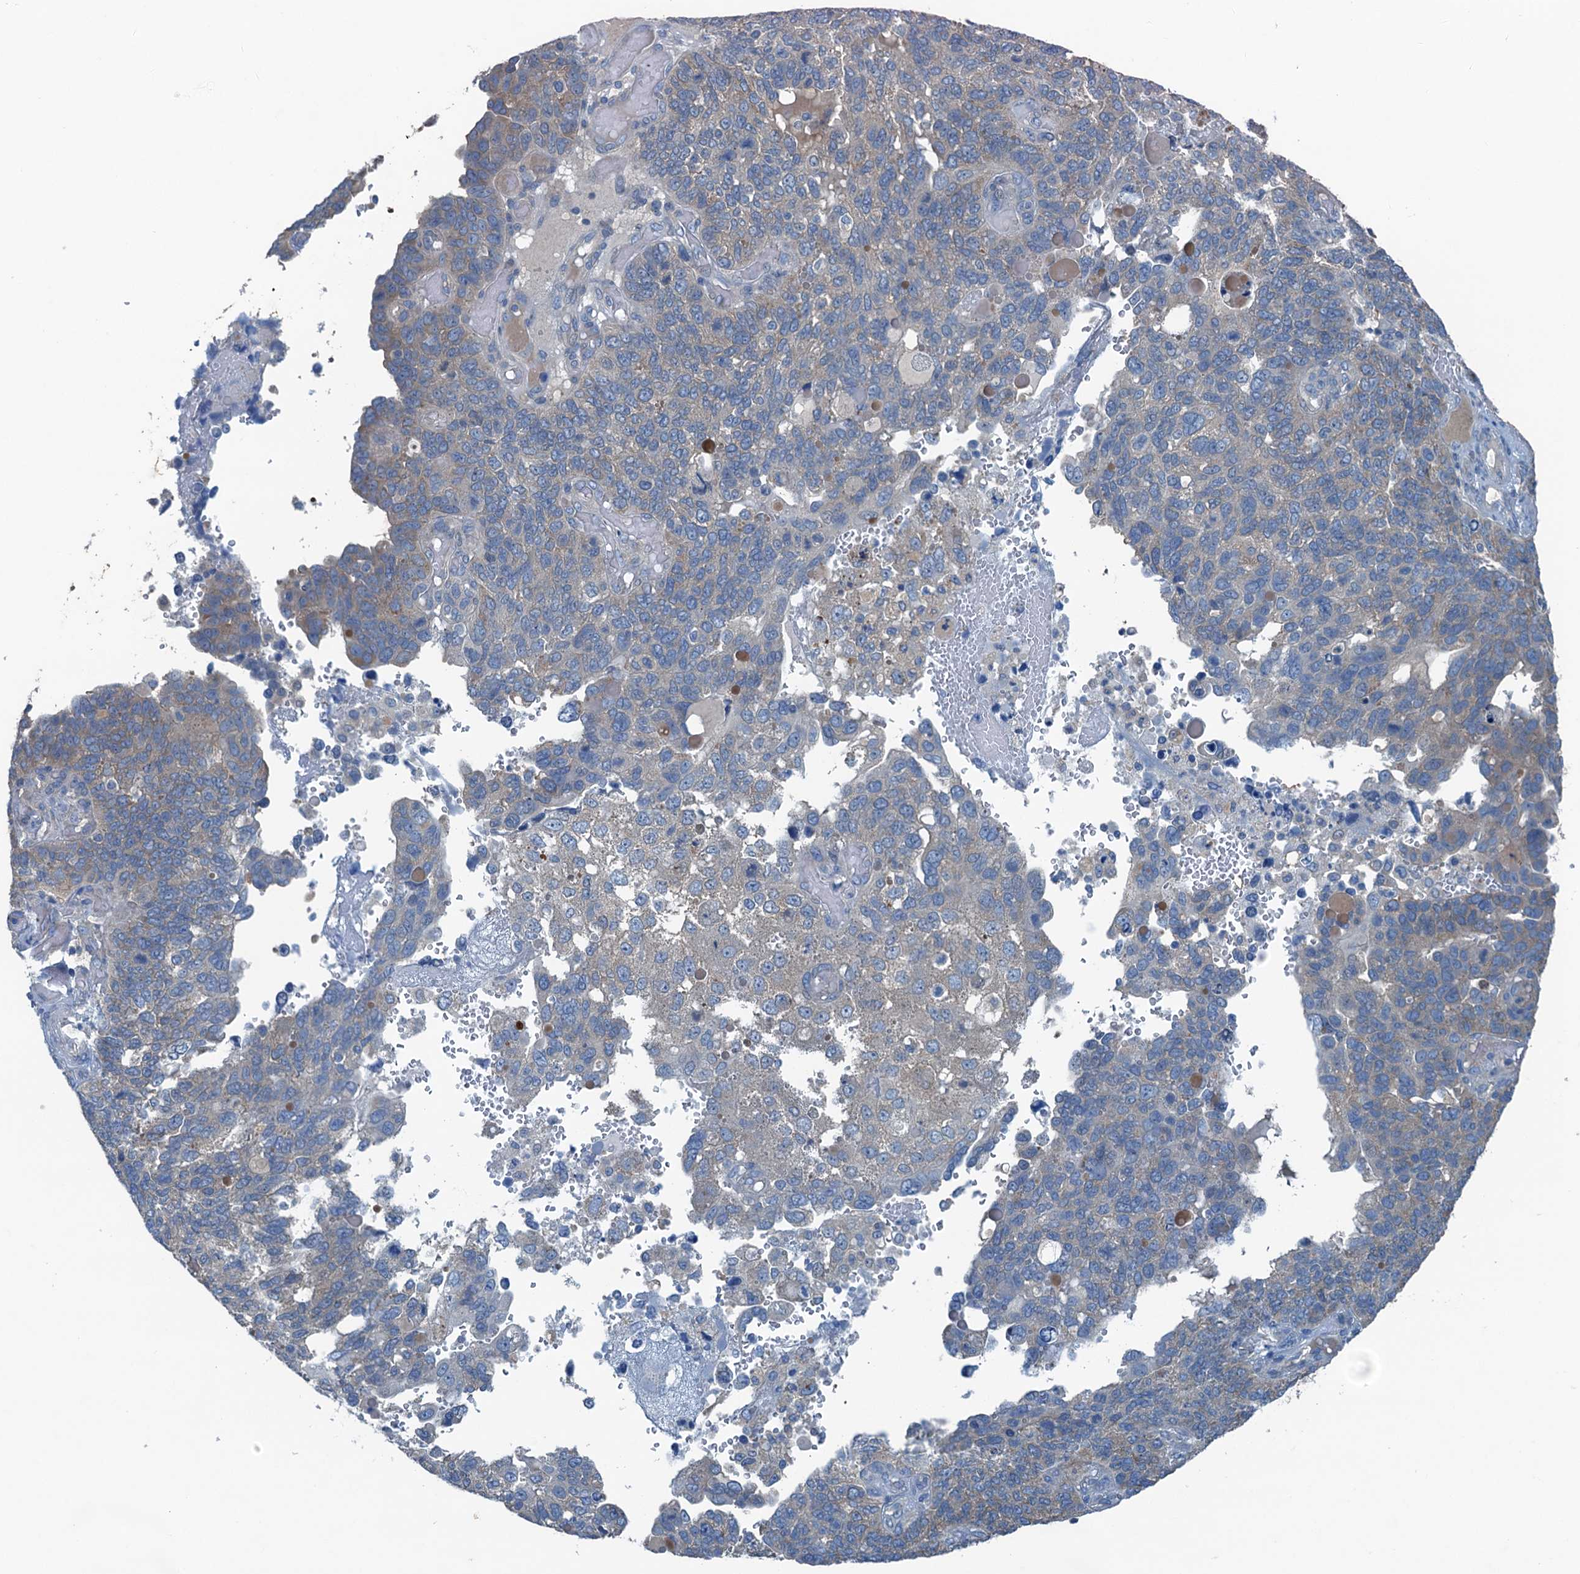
{"staining": {"intensity": "weak", "quantity": "25%-75%", "location": "cytoplasmic/membranous"}, "tissue": "endometrial cancer", "cell_type": "Tumor cells", "image_type": "cancer", "snomed": [{"axis": "morphology", "description": "Adenocarcinoma, NOS"}, {"axis": "topography", "description": "Endometrium"}], "caption": "Protein expression analysis of adenocarcinoma (endometrial) displays weak cytoplasmic/membranous staining in approximately 25%-75% of tumor cells.", "gene": "CBLIF", "patient": {"sex": "female", "age": 66}}